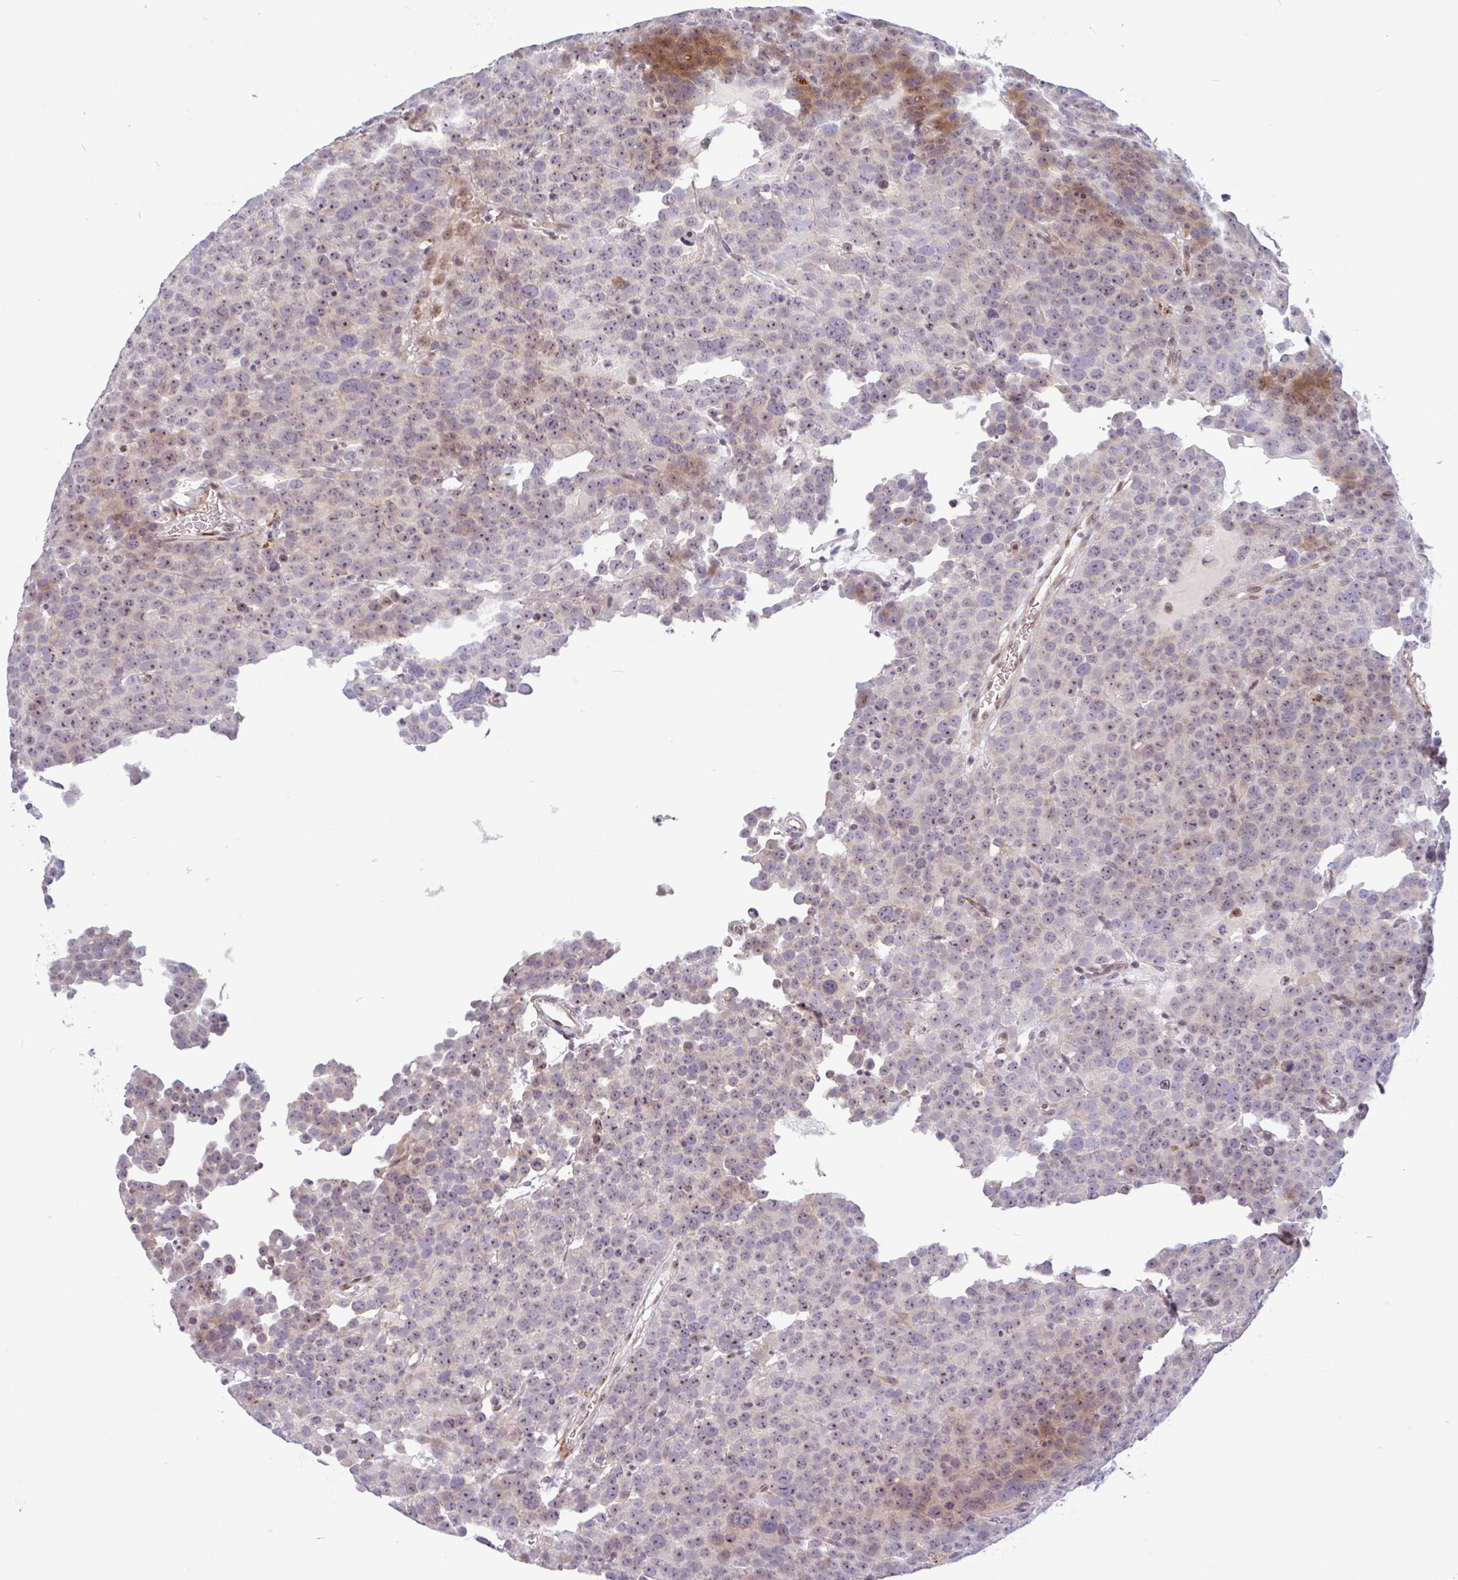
{"staining": {"intensity": "moderate", "quantity": "25%-75%", "location": "cytoplasmic/membranous,nuclear"}, "tissue": "testis cancer", "cell_type": "Tumor cells", "image_type": "cancer", "snomed": [{"axis": "morphology", "description": "Seminoma, NOS"}, {"axis": "topography", "description": "Testis"}], "caption": "Moderate cytoplasmic/membranous and nuclear positivity is seen in approximately 25%-75% of tumor cells in testis cancer. Nuclei are stained in blue.", "gene": "TMEM119", "patient": {"sex": "male", "age": 71}}